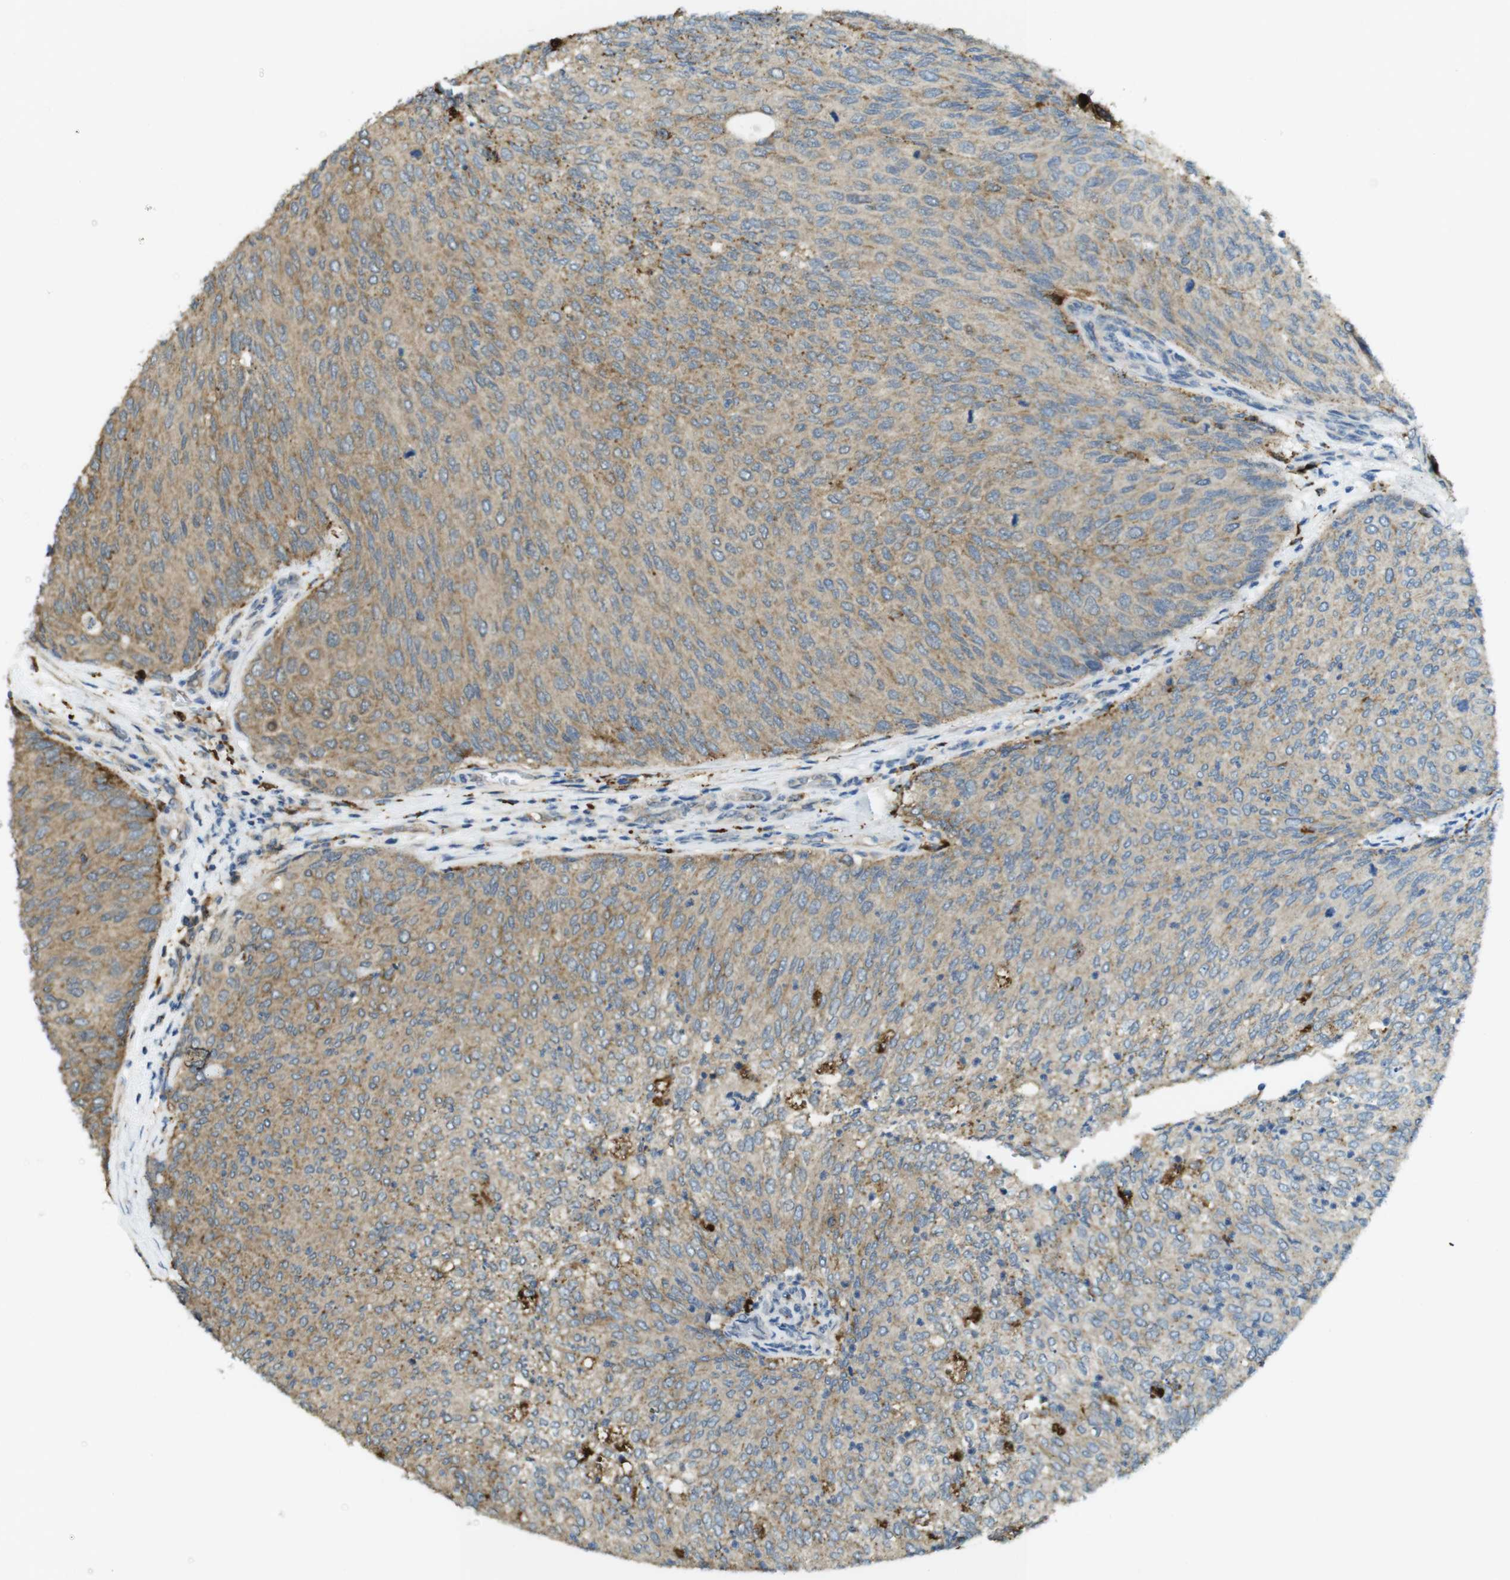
{"staining": {"intensity": "moderate", "quantity": ">75%", "location": "cytoplasmic/membranous"}, "tissue": "urothelial cancer", "cell_type": "Tumor cells", "image_type": "cancer", "snomed": [{"axis": "morphology", "description": "Urothelial carcinoma, Low grade"}, {"axis": "topography", "description": "Urinary bladder"}], "caption": "Approximately >75% of tumor cells in human urothelial carcinoma (low-grade) display moderate cytoplasmic/membranous protein expression as visualized by brown immunohistochemical staining.", "gene": "BRI3BP", "patient": {"sex": "female", "age": 79}}